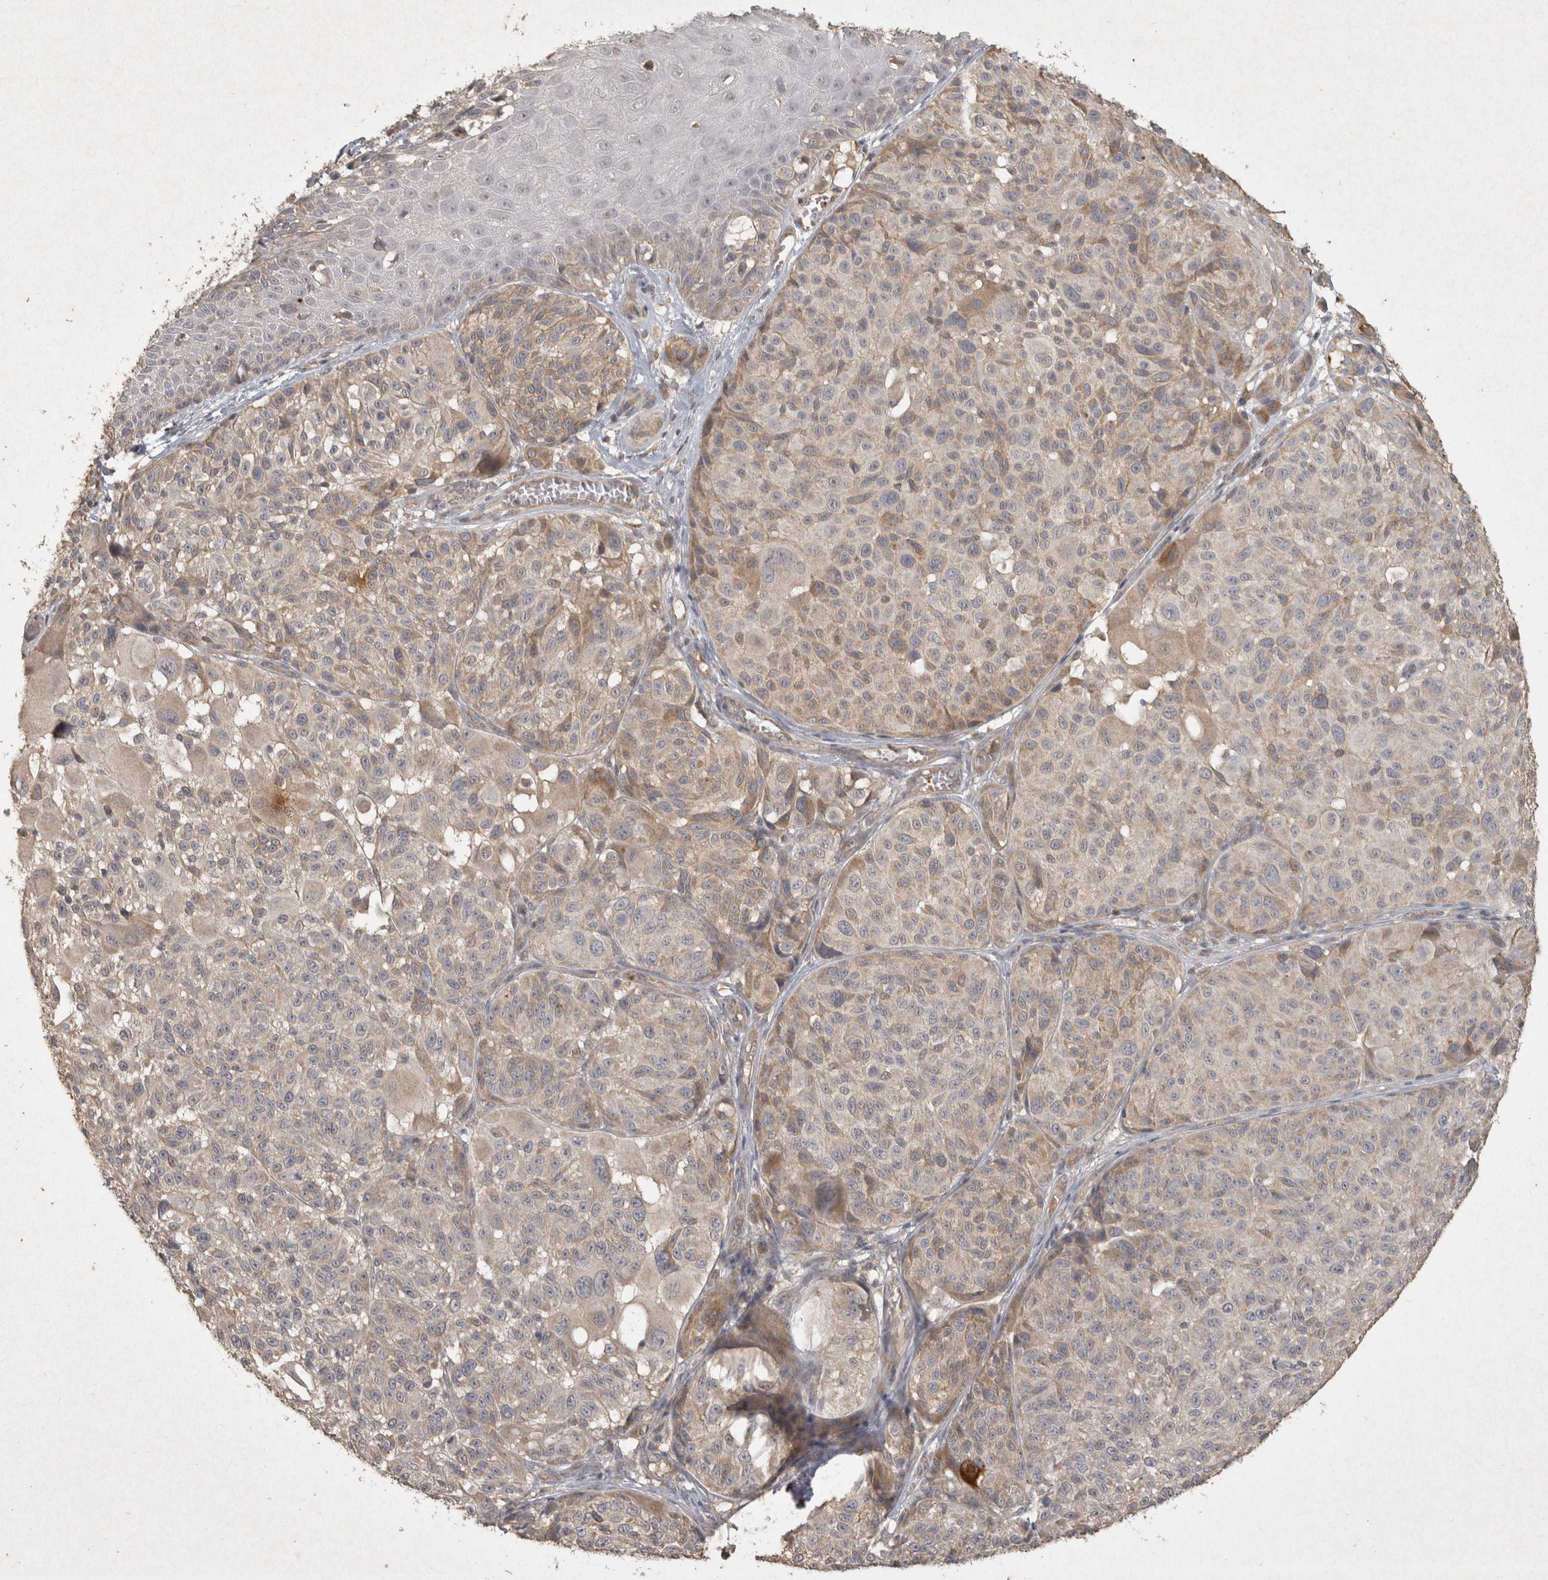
{"staining": {"intensity": "weak", "quantity": "25%-75%", "location": "cytoplasmic/membranous"}, "tissue": "melanoma", "cell_type": "Tumor cells", "image_type": "cancer", "snomed": [{"axis": "morphology", "description": "Malignant melanoma, NOS"}, {"axis": "topography", "description": "Skin"}], "caption": "Melanoma was stained to show a protein in brown. There is low levels of weak cytoplasmic/membranous staining in about 25%-75% of tumor cells. The protein of interest is shown in brown color, while the nuclei are stained blue.", "gene": "OSTN", "patient": {"sex": "male", "age": 83}}